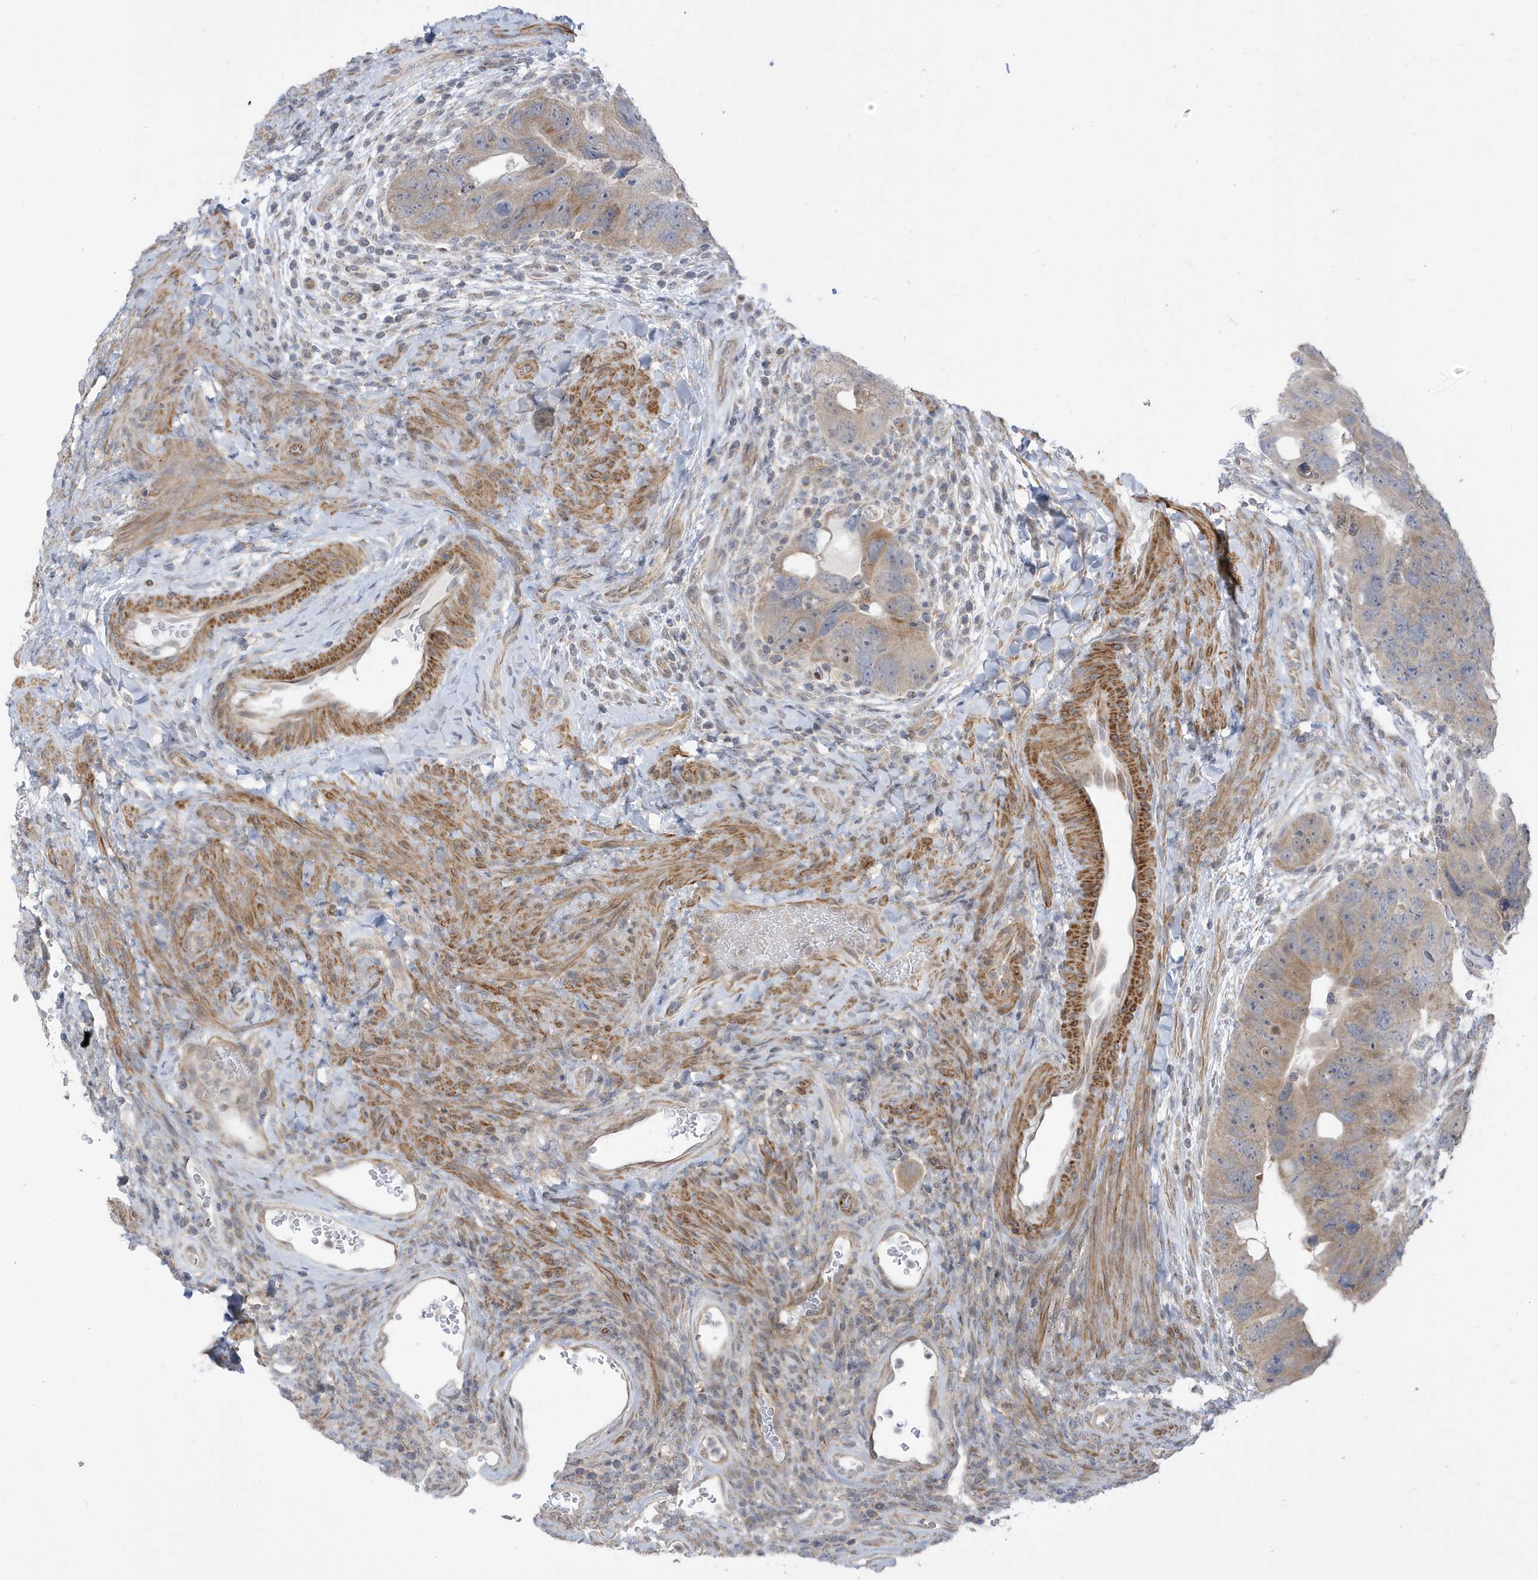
{"staining": {"intensity": "moderate", "quantity": ">75%", "location": "cytoplasmic/membranous"}, "tissue": "colorectal cancer", "cell_type": "Tumor cells", "image_type": "cancer", "snomed": [{"axis": "morphology", "description": "Adenocarcinoma, NOS"}, {"axis": "topography", "description": "Rectum"}], "caption": "Protein staining of colorectal adenocarcinoma tissue exhibits moderate cytoplasmic/membranous staining in approximately >75% of tumor cells.", "gene": "ATP13A5", "patient": {"sex": "male", "age": 59}}